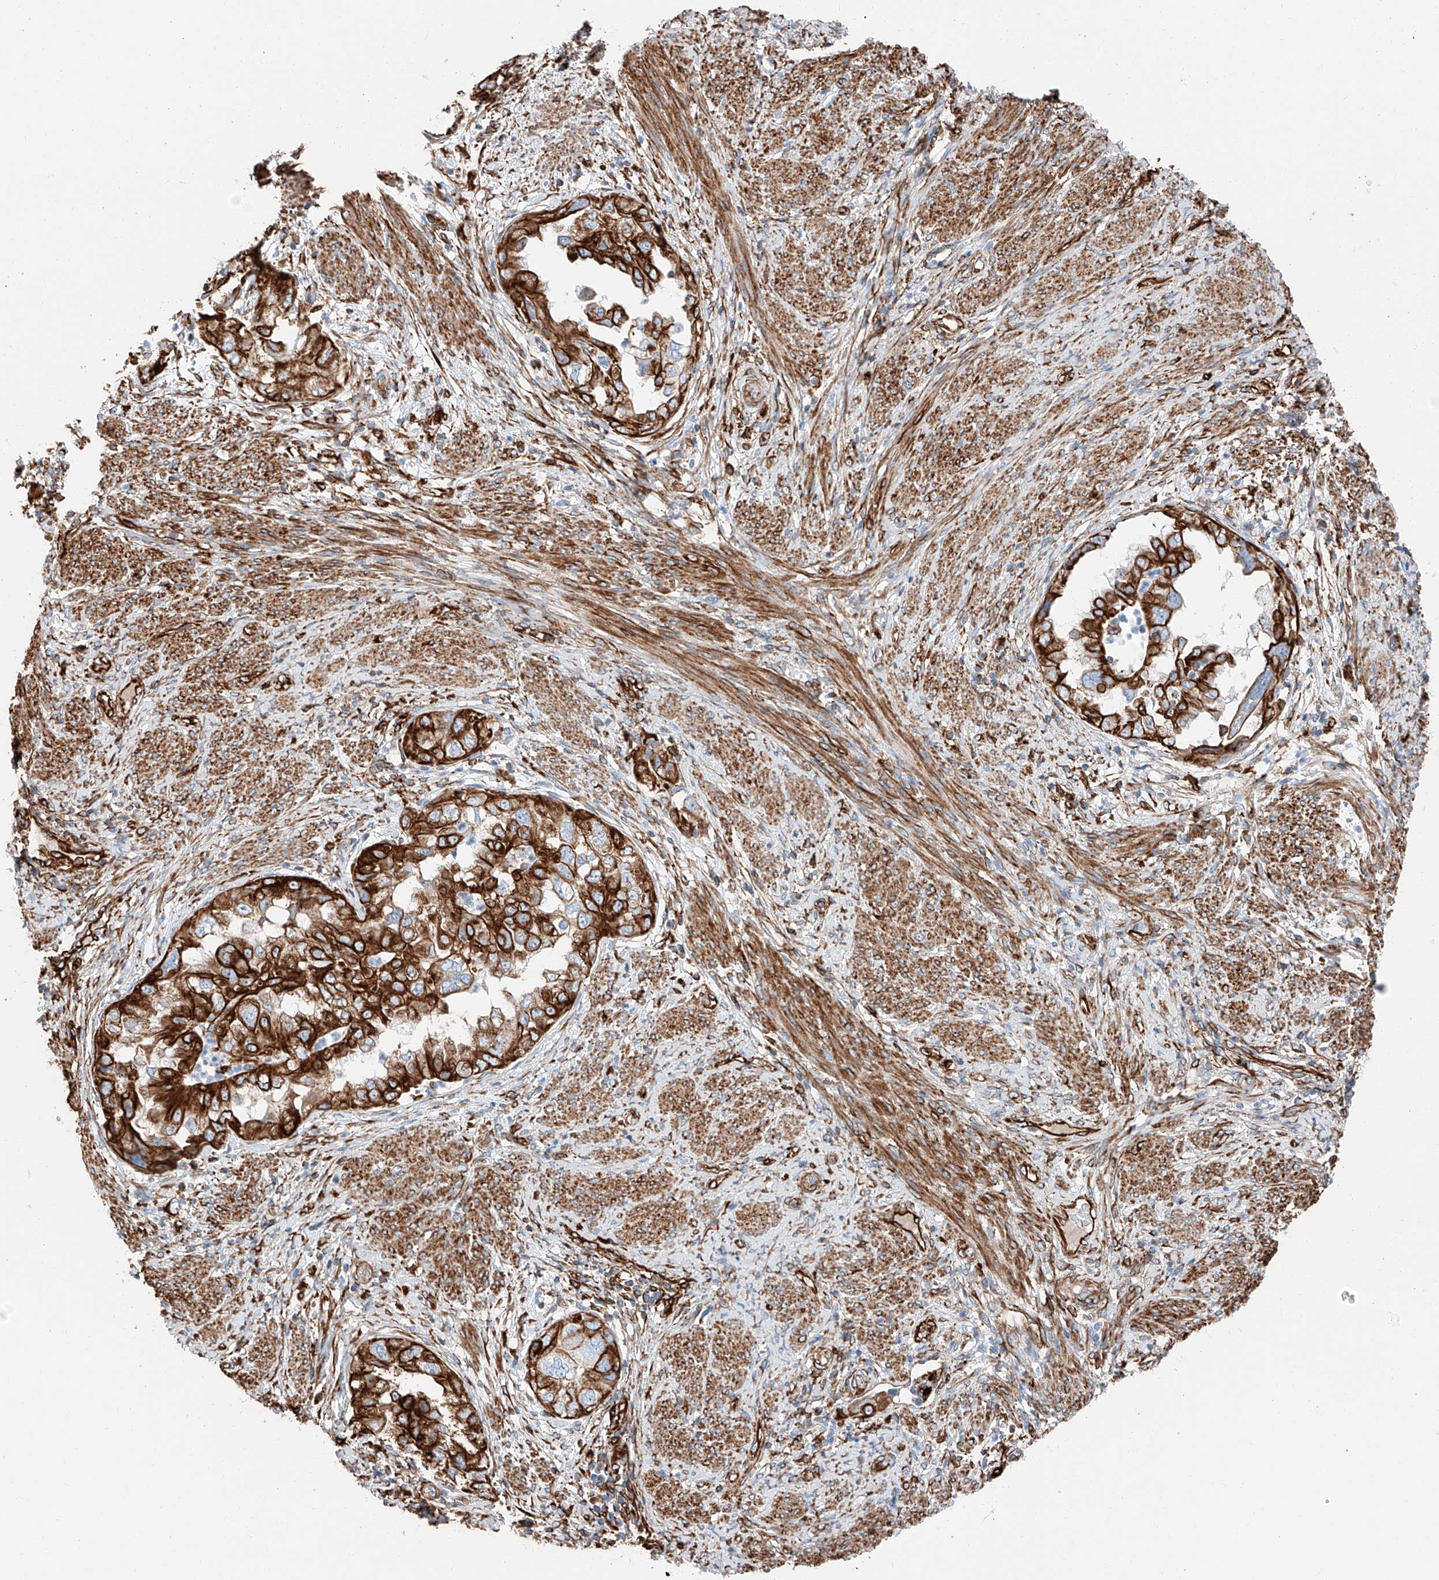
{"staining": {"intensity": "strong", "quantity": ">75%", "location": "cytoplasmic/membranous"}, "tissue": "endometrial cancer", "cell_type": "Tumor cells", "image_type": "cancer", "snomed": [{"axis": "morphology", "description": "Adenocarcinoma, NOS"}, {"axis": "topography", "description": "Endometrium"}], "caption": "Protein expression analysis of endometrial adenocarcinoma exhibits strong cytoplasmic/membranous staining in about >75% of tumor cells.", "gene": "ZNF804A", "patient": {"sex": "female", "age": 85}}